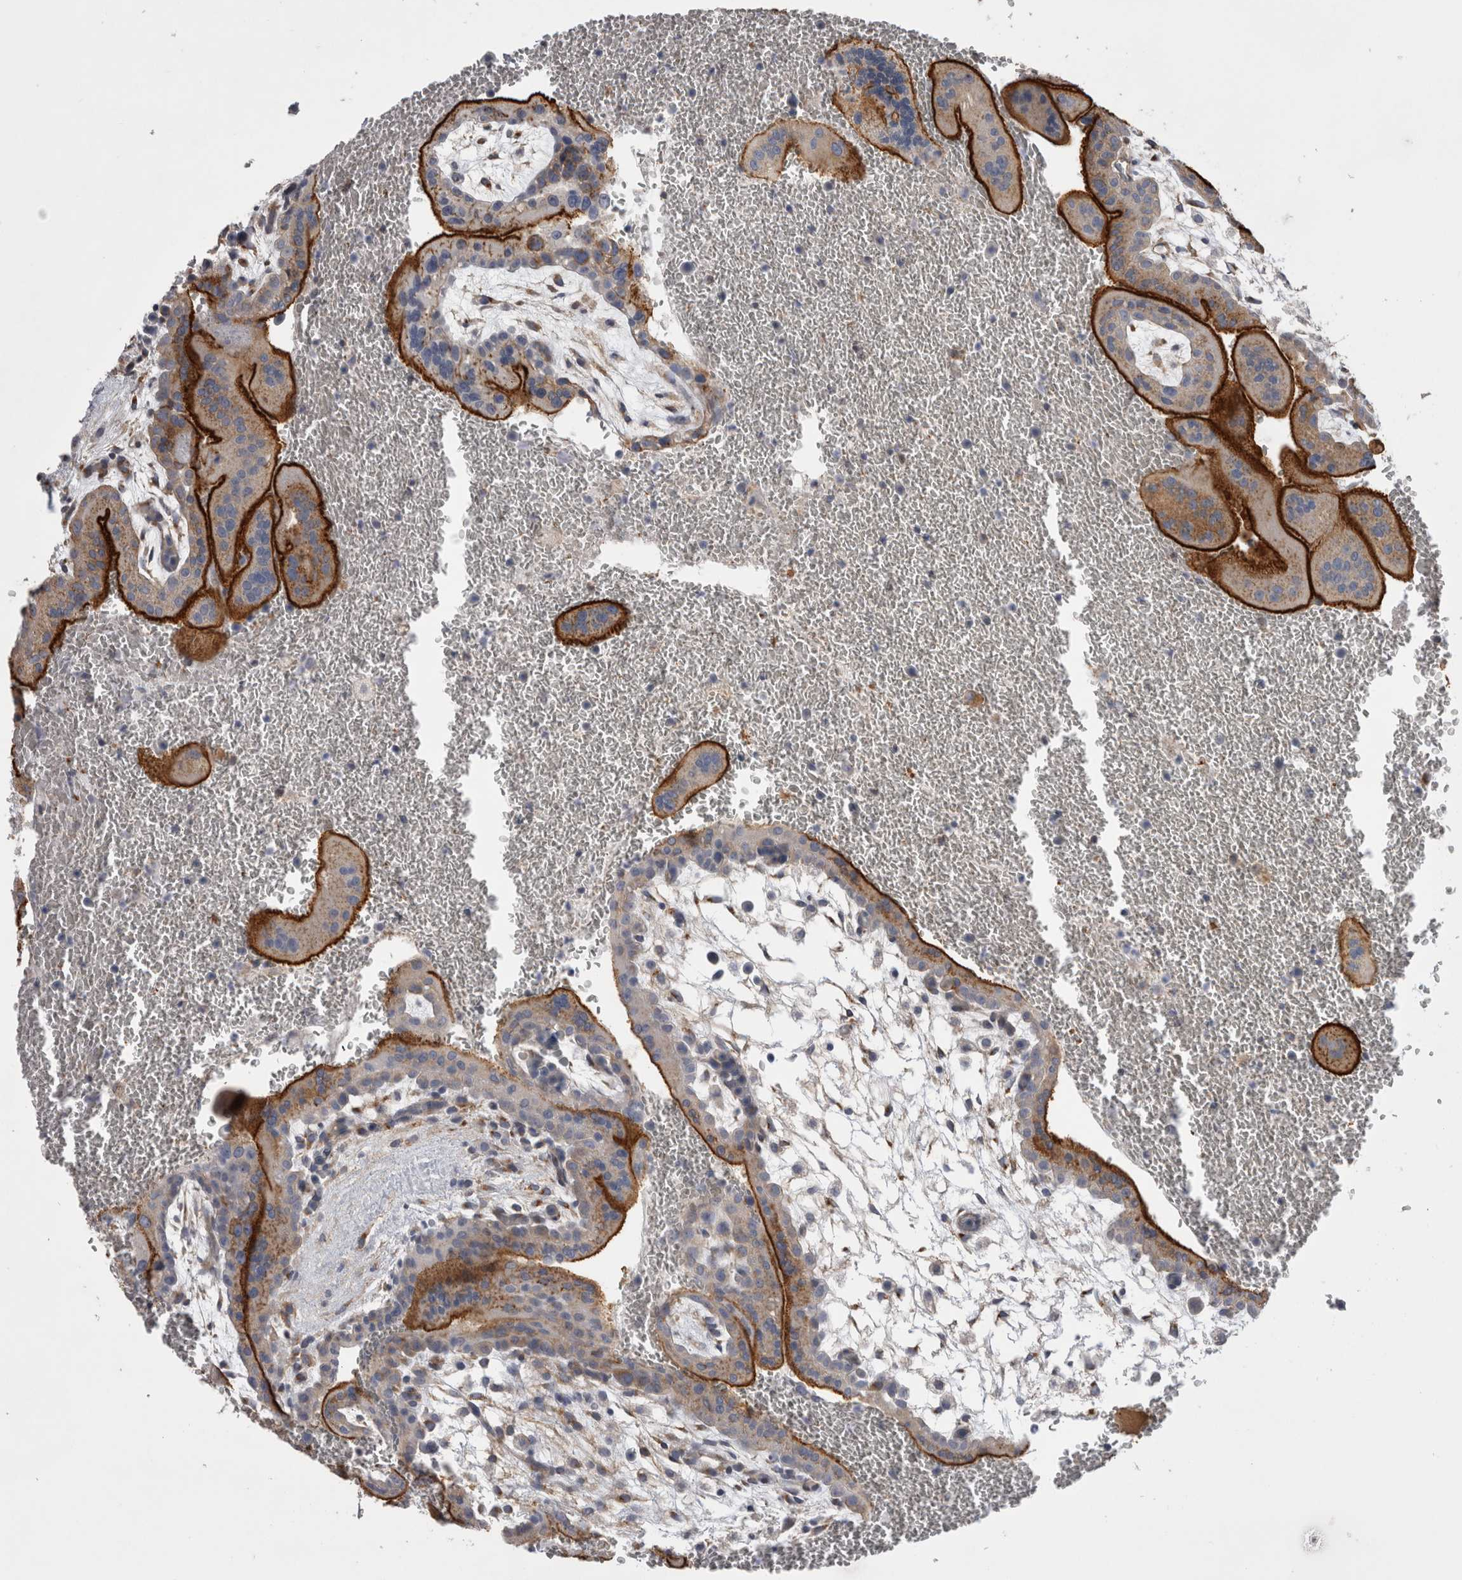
{"staining": {"intensity": "strong", "quantity": ">75%", "location": "cytoplasmic/membranous"}, "tissue": "placenta", "cell_type": "Trophoblastic cells", "image_type": "normal", "snomed": [{"axis": "morphology", "description": "Normal tissue, NOS"}, {"axis": "topography", "description": "Placenta"}], "caption": "Immunohistochemistry micrograph of unremarkable placenta: placenta stained using IHC exhibits high levels of strong protein expression localized specifically in the cytoplasmic/membranous of trophoblastic cells, appearing as a cytoplasmic/membranous brown color.", "gene": "ATXN3L", "patient": {"sex": "female", "age": 35}}